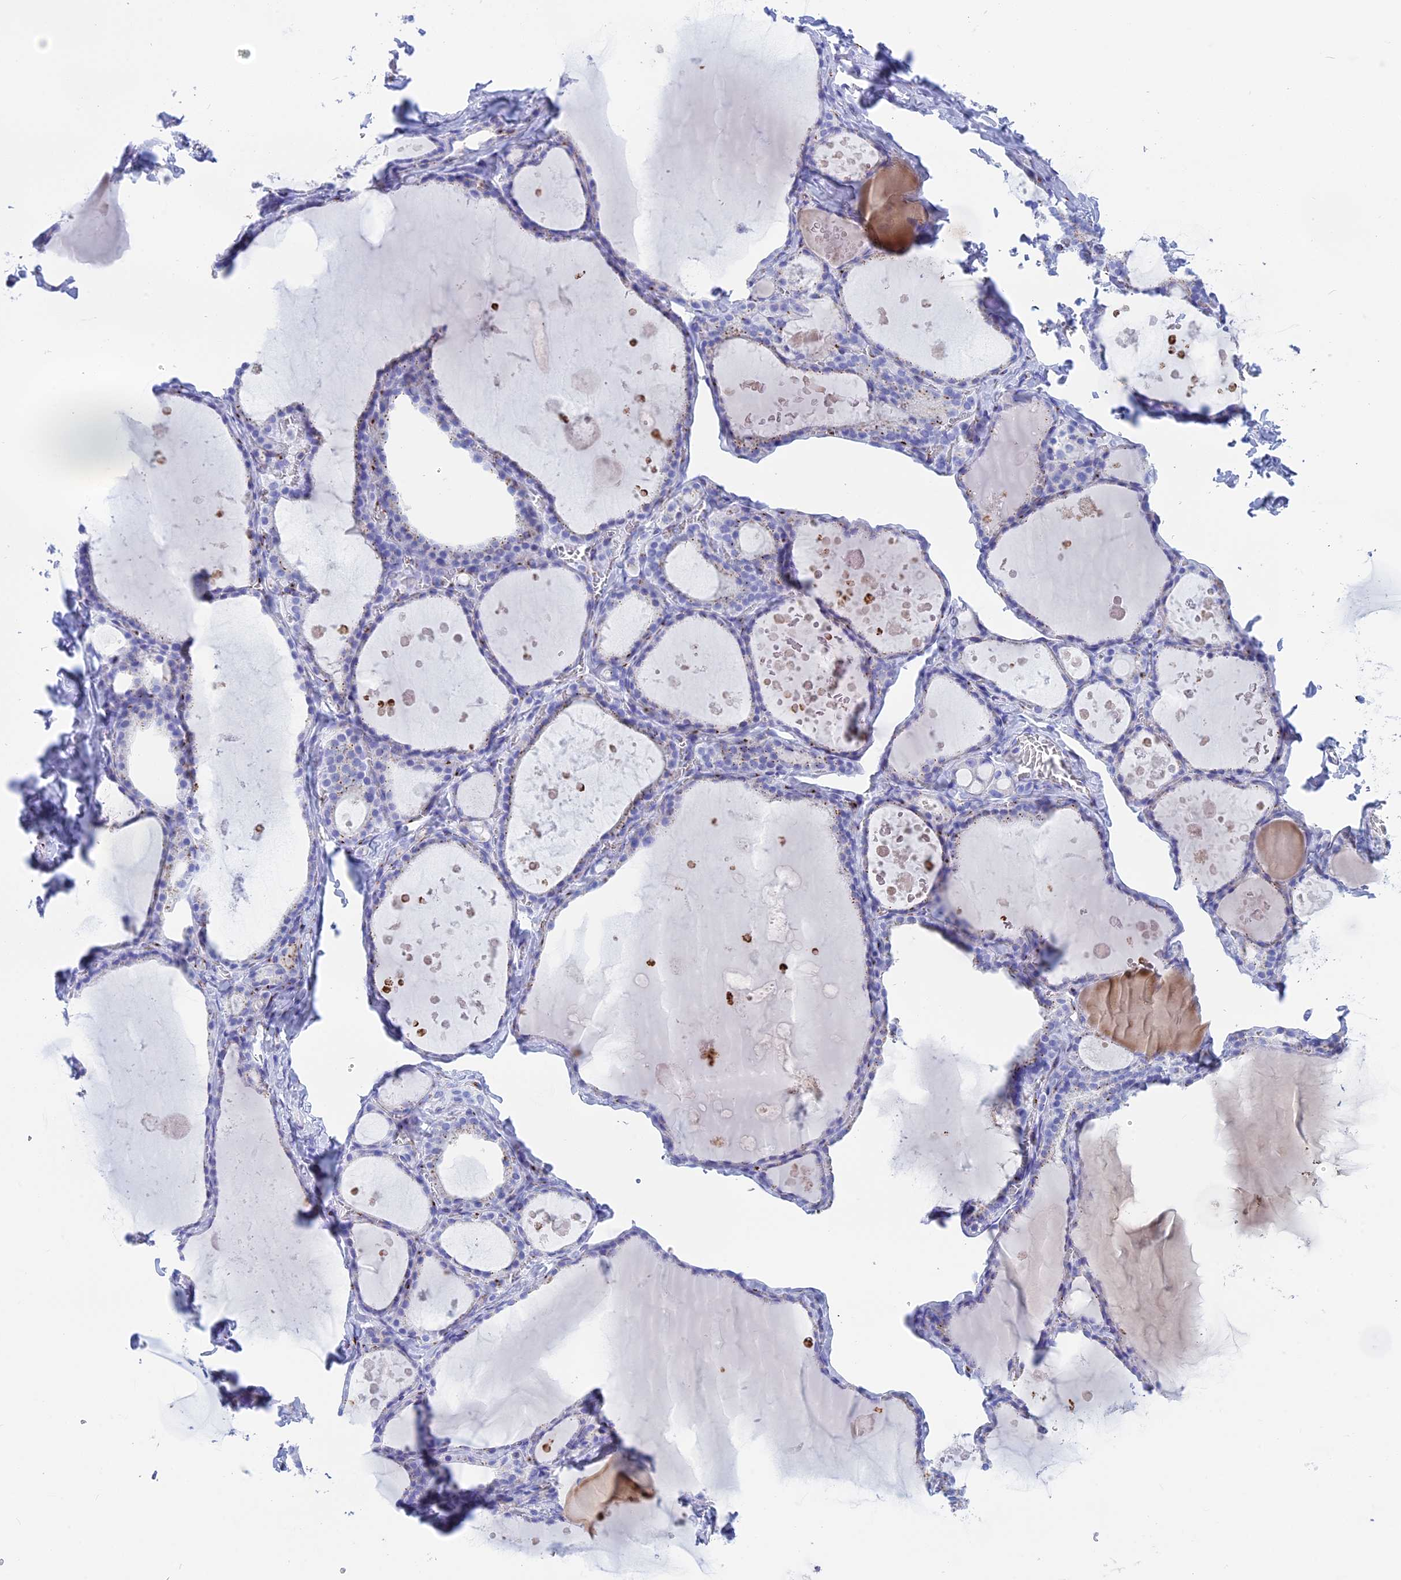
{"staining": {"intensity": "moderate", "quantity": "<25%", "location": "cytoplasmic/membranous"}, "tissue": "thyroid gland", "cell_type": "Glandular cells", "image_type": "normal", "snomed": [{"axis": "morphology", "description": "Normal tissue, NOS"}, {"axis": "topography", "description": "Thyroid gland"}], "caption": "Immunohistochemical staining of unremarkable human thyroid gland reveals <25% levels of moderate cytoplasmic/membranous protein expression in approximately <25% of glandular cells.", "gene": "ERICH4", "patient": {"sex": "male", "age": 56}}